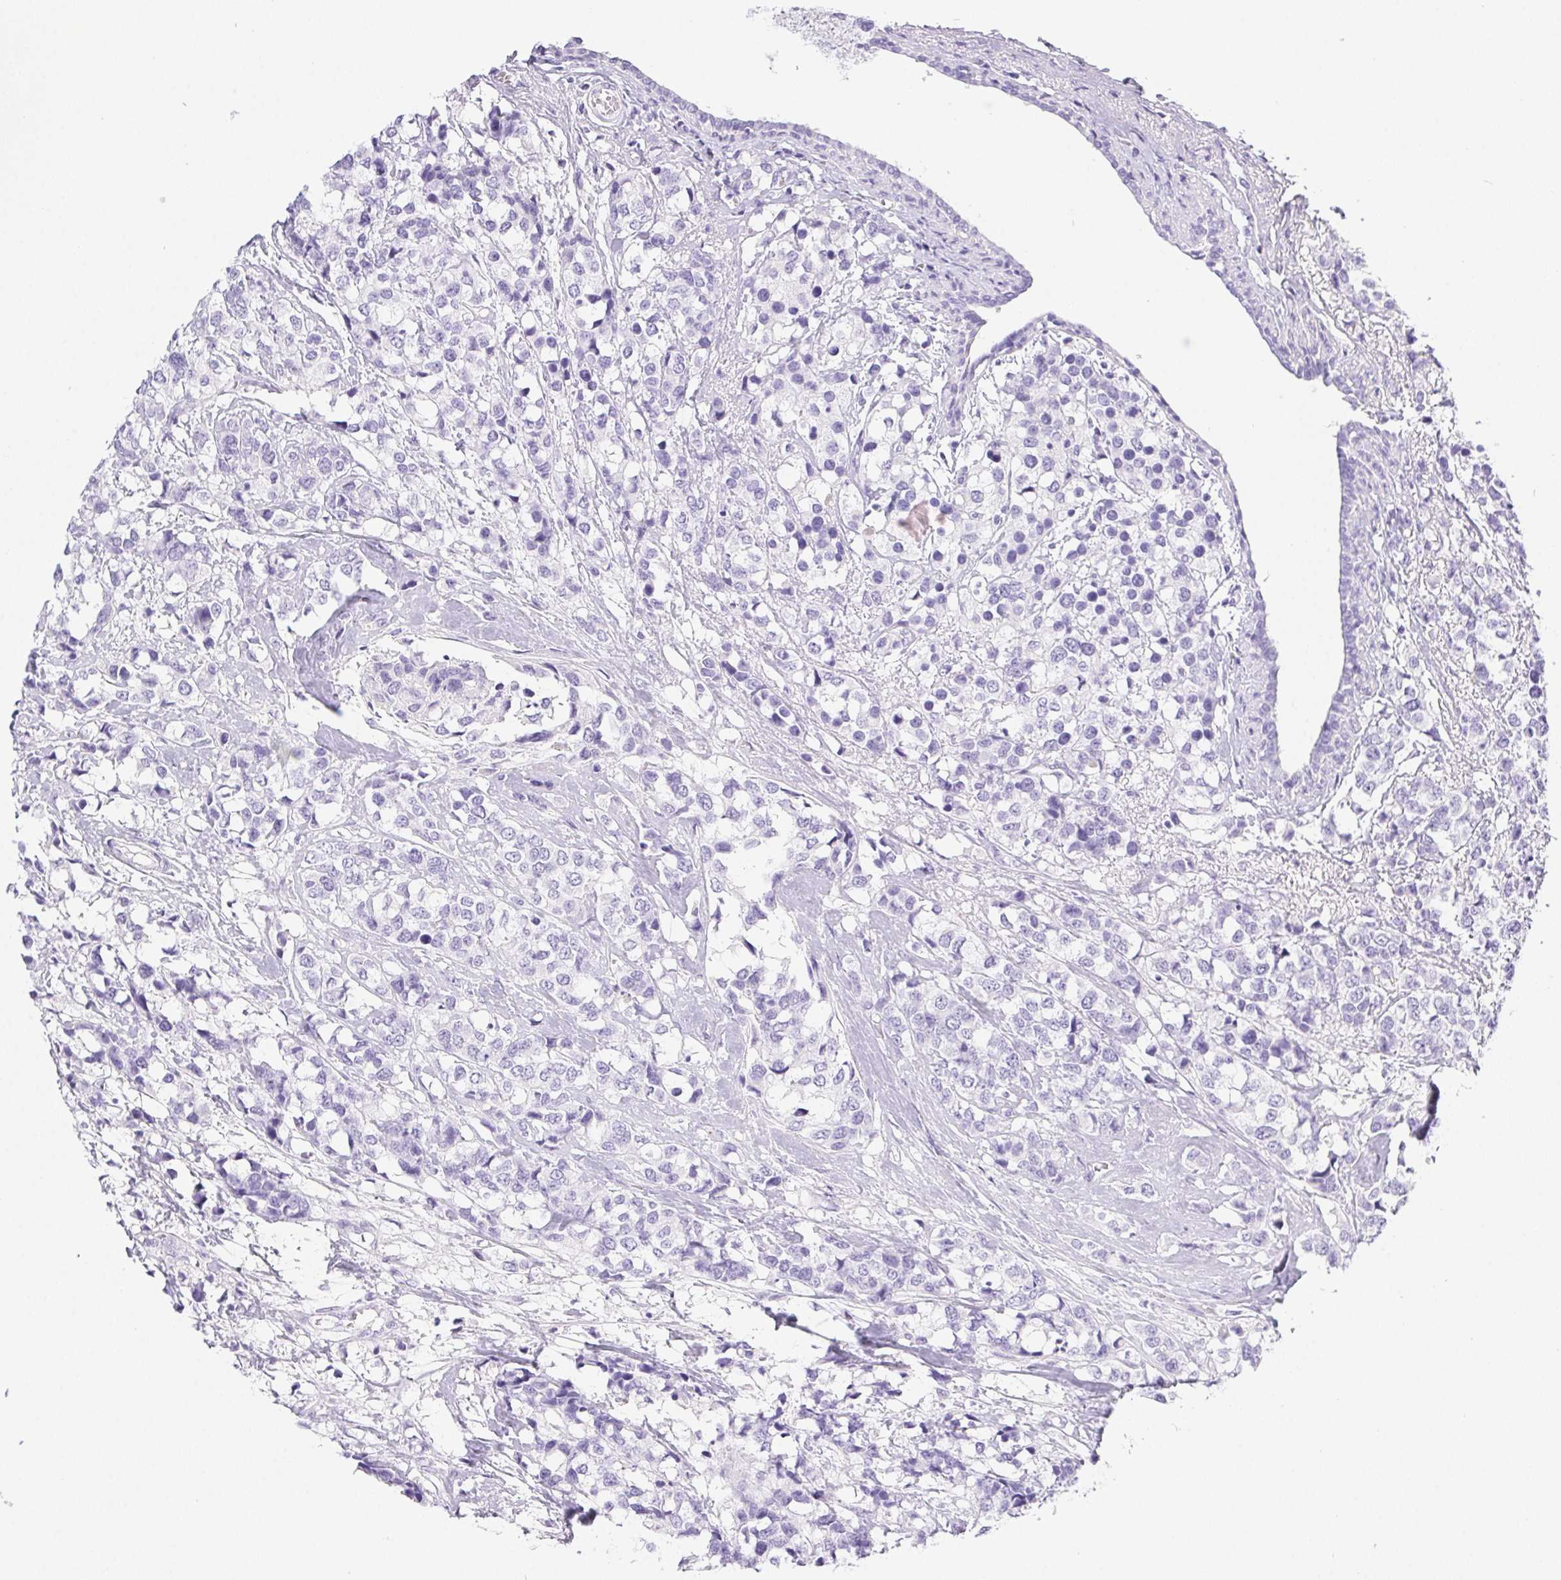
{"staining": {"intensity": "negative", "quantity": "none", "location": "none"}, "tissue": "breast cancer", "cell_type": "Tumor cells", "image_type": "cancer", "snomed": [{"axis": "morphology", "description": "Lobular carcinoma"}, {"axis": "topography", "description": "Breast"}], "caption": "This is an IHC micrograph of human lobular carcinoma (breast). There is no staining in tumor cells.", "gene": "PNLIP", "patient": {"sex": "female", "age": 59}}